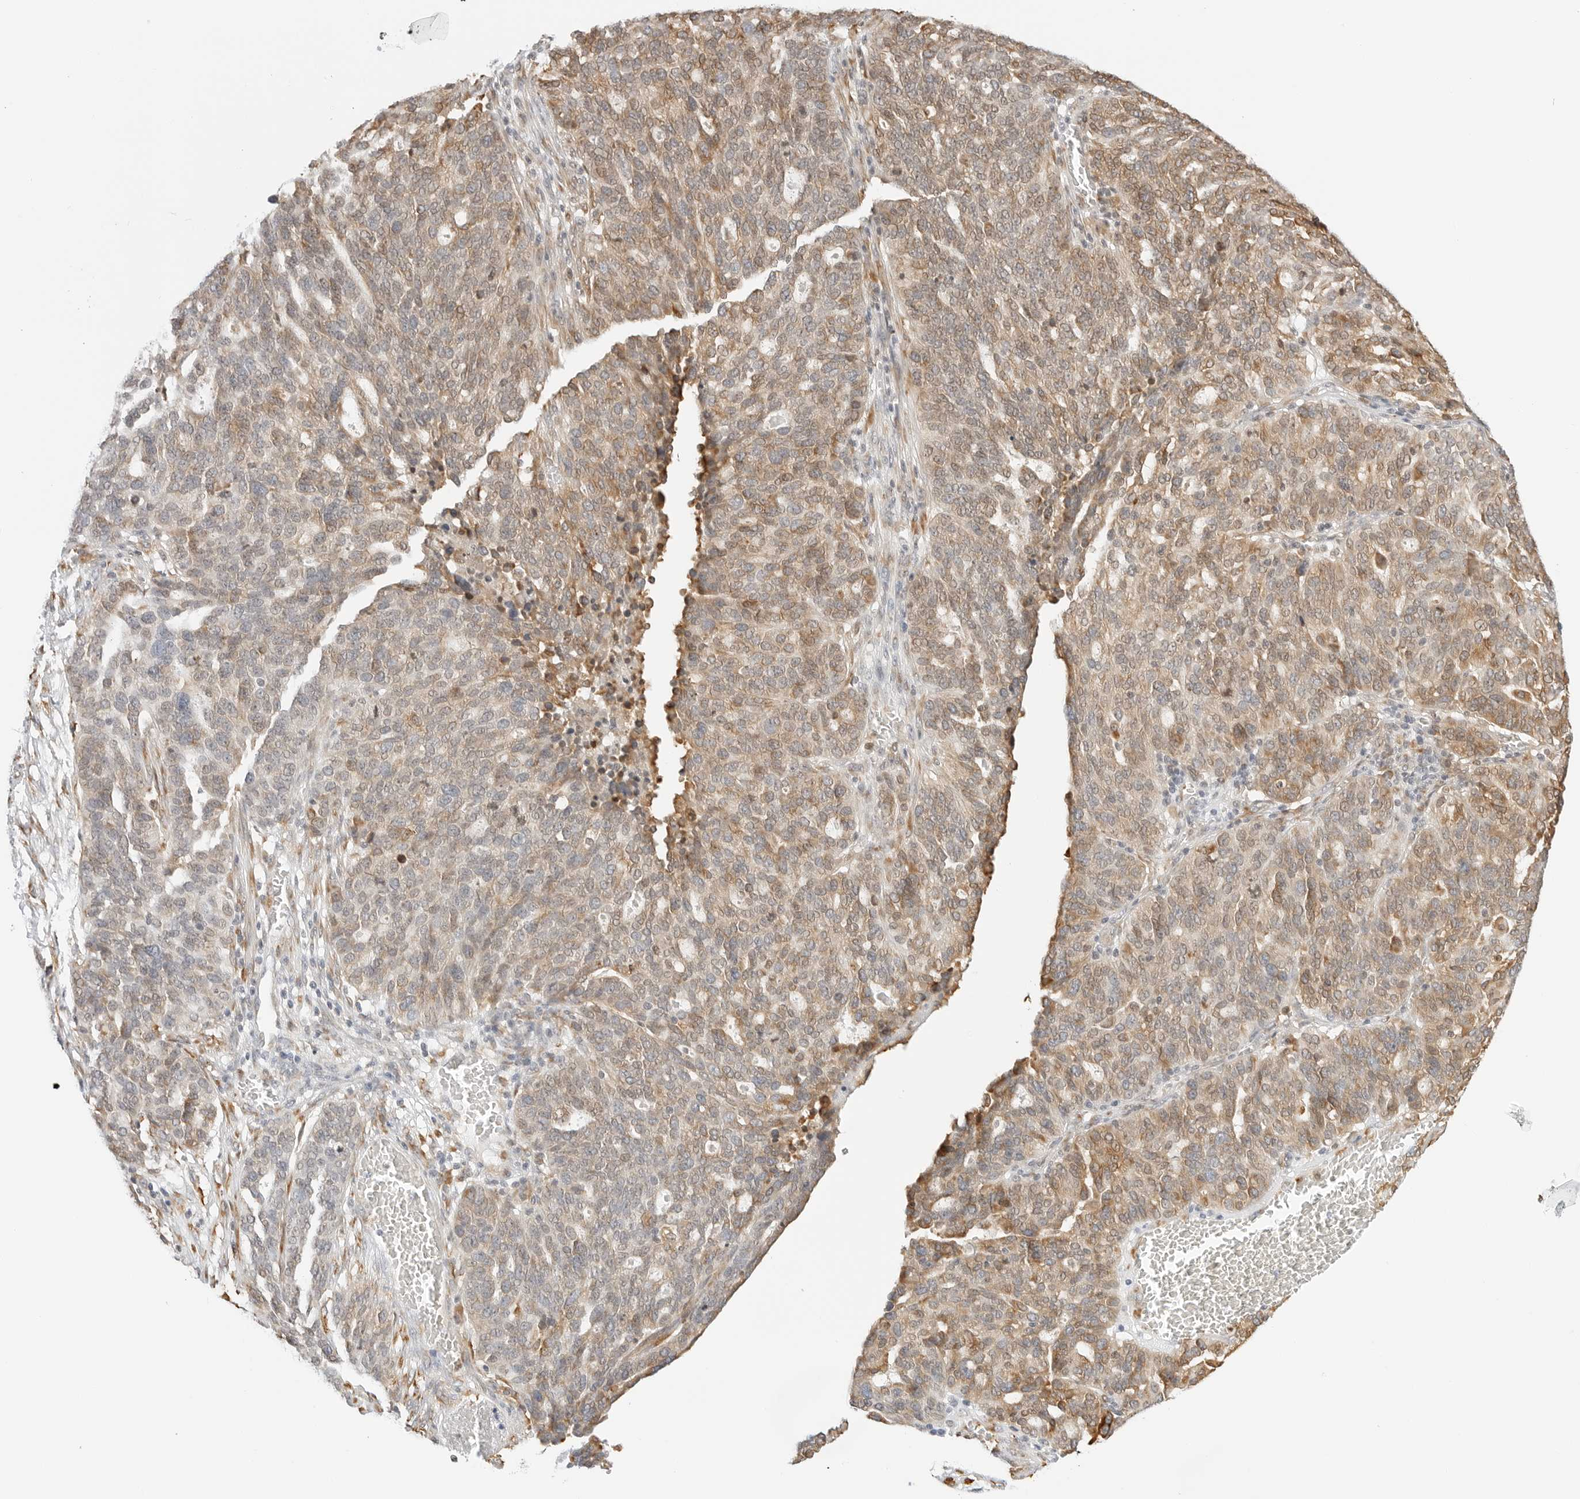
{"staining": {"intensity": "weak", "quantity": ">75%", "location": "cytoplasmic/membranous"}, "tissue": "ovarian cancer", "cell_type": "Tumor cells", "image_type": "cancer", "snomed": [{"axis": "morphology", "description": "Cystadenocarcinoma, serous, NOS"}, {"axis": "topography", "description": "Ovary"}], "caption": "Tumor cells exhibit low levels of weak cytoplasmic/membranous staining in about >75% of cells in ovarian serous cystadenocarcinoma.", "gene": "THEM4", "patient": {"sex": "female", "age": 59}}